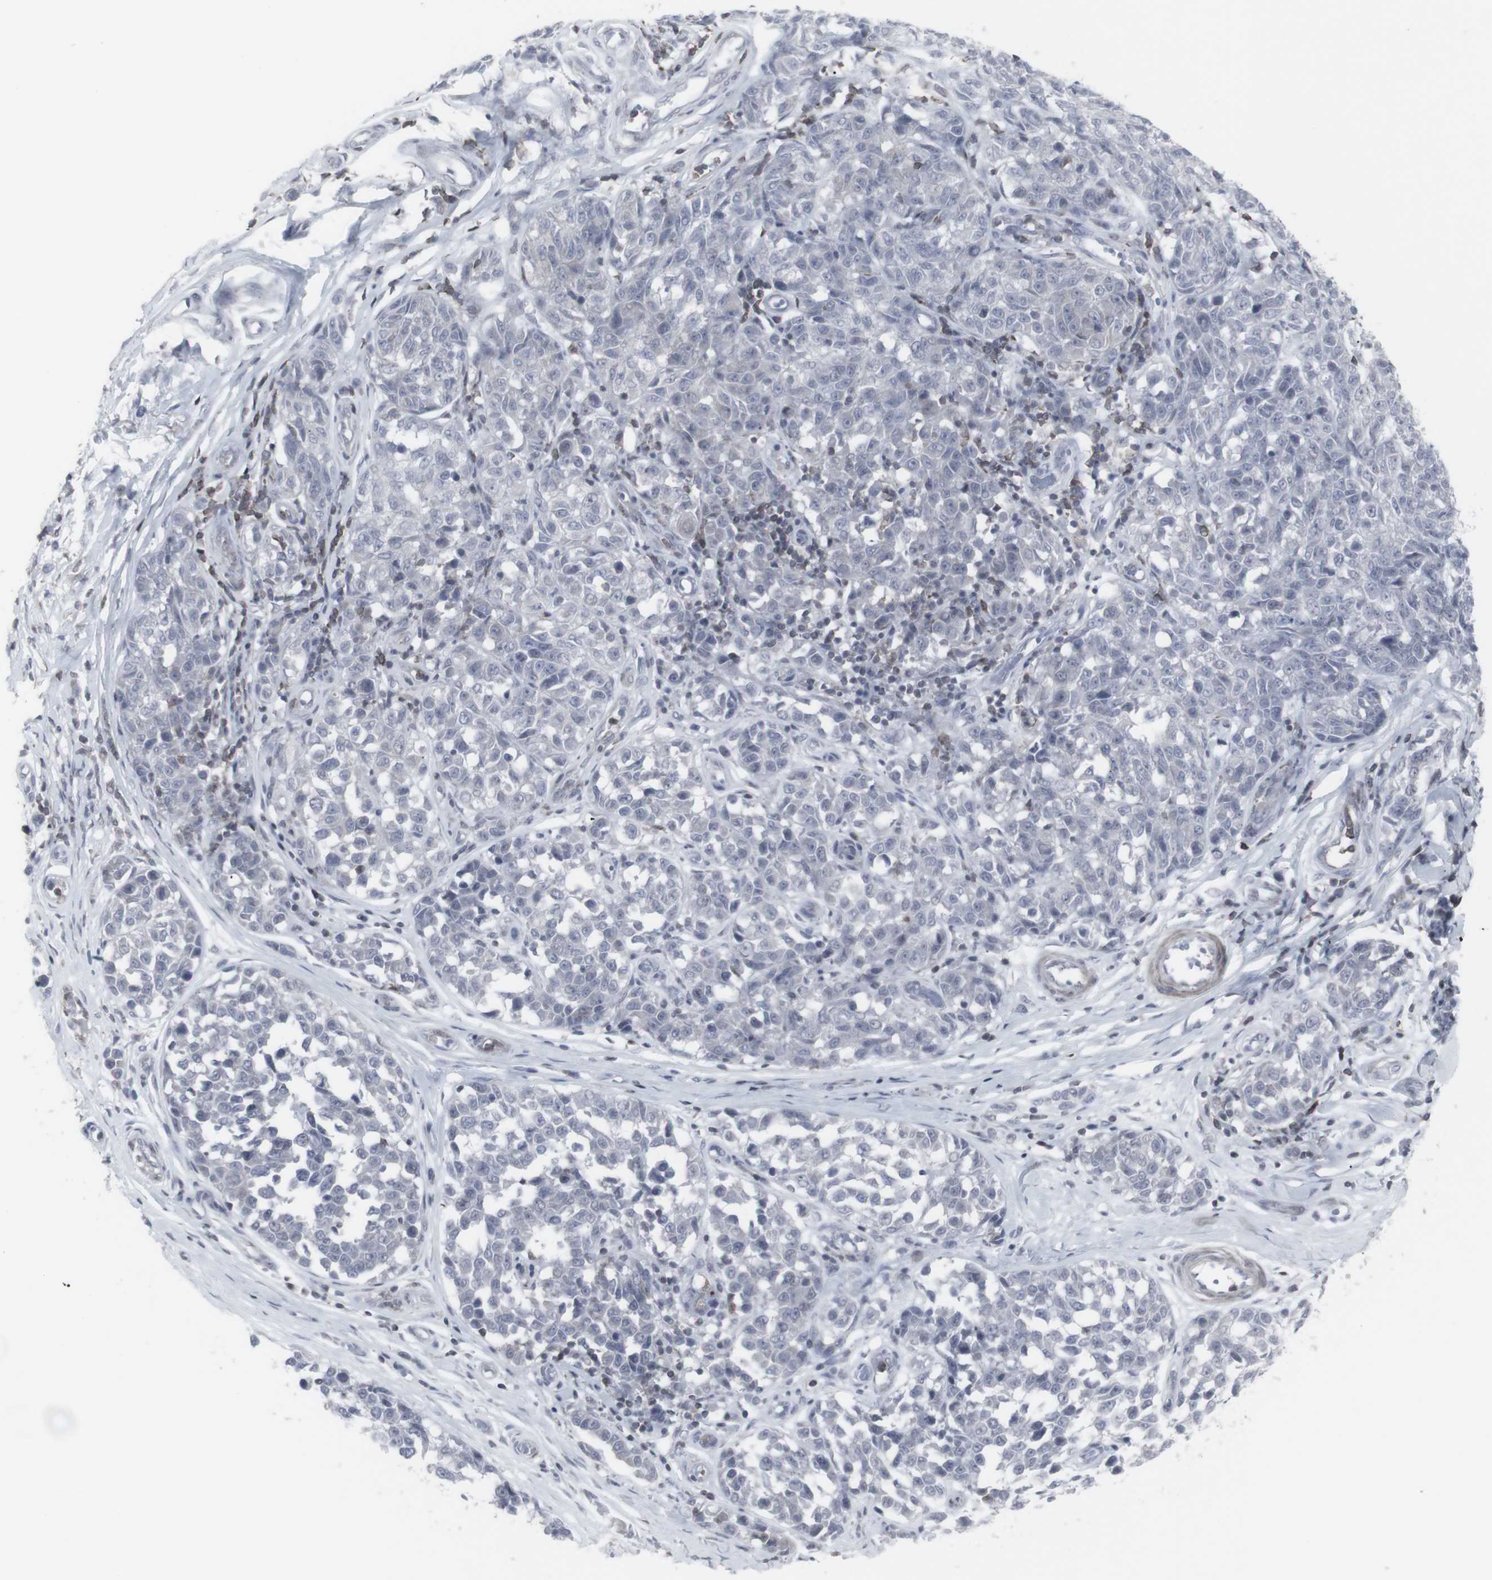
{"staining": {"intensity": "negative", "quantity": "none", "location": "none"}, "tissue": "melanoma", "cell_type": "Tumor cells", "image_type": "cancer", "snomed": [{"axis": "morphology", "description": "Malignant melanoma, NOS"}, {"axis": "topography", "description": "Skin"}], "caption": "Photomicrograph shows no protein positivity in tumor cells of melanoma tissue.", "gene": "APOBEC2", "patient": {"sex": "female", "age": 64}}